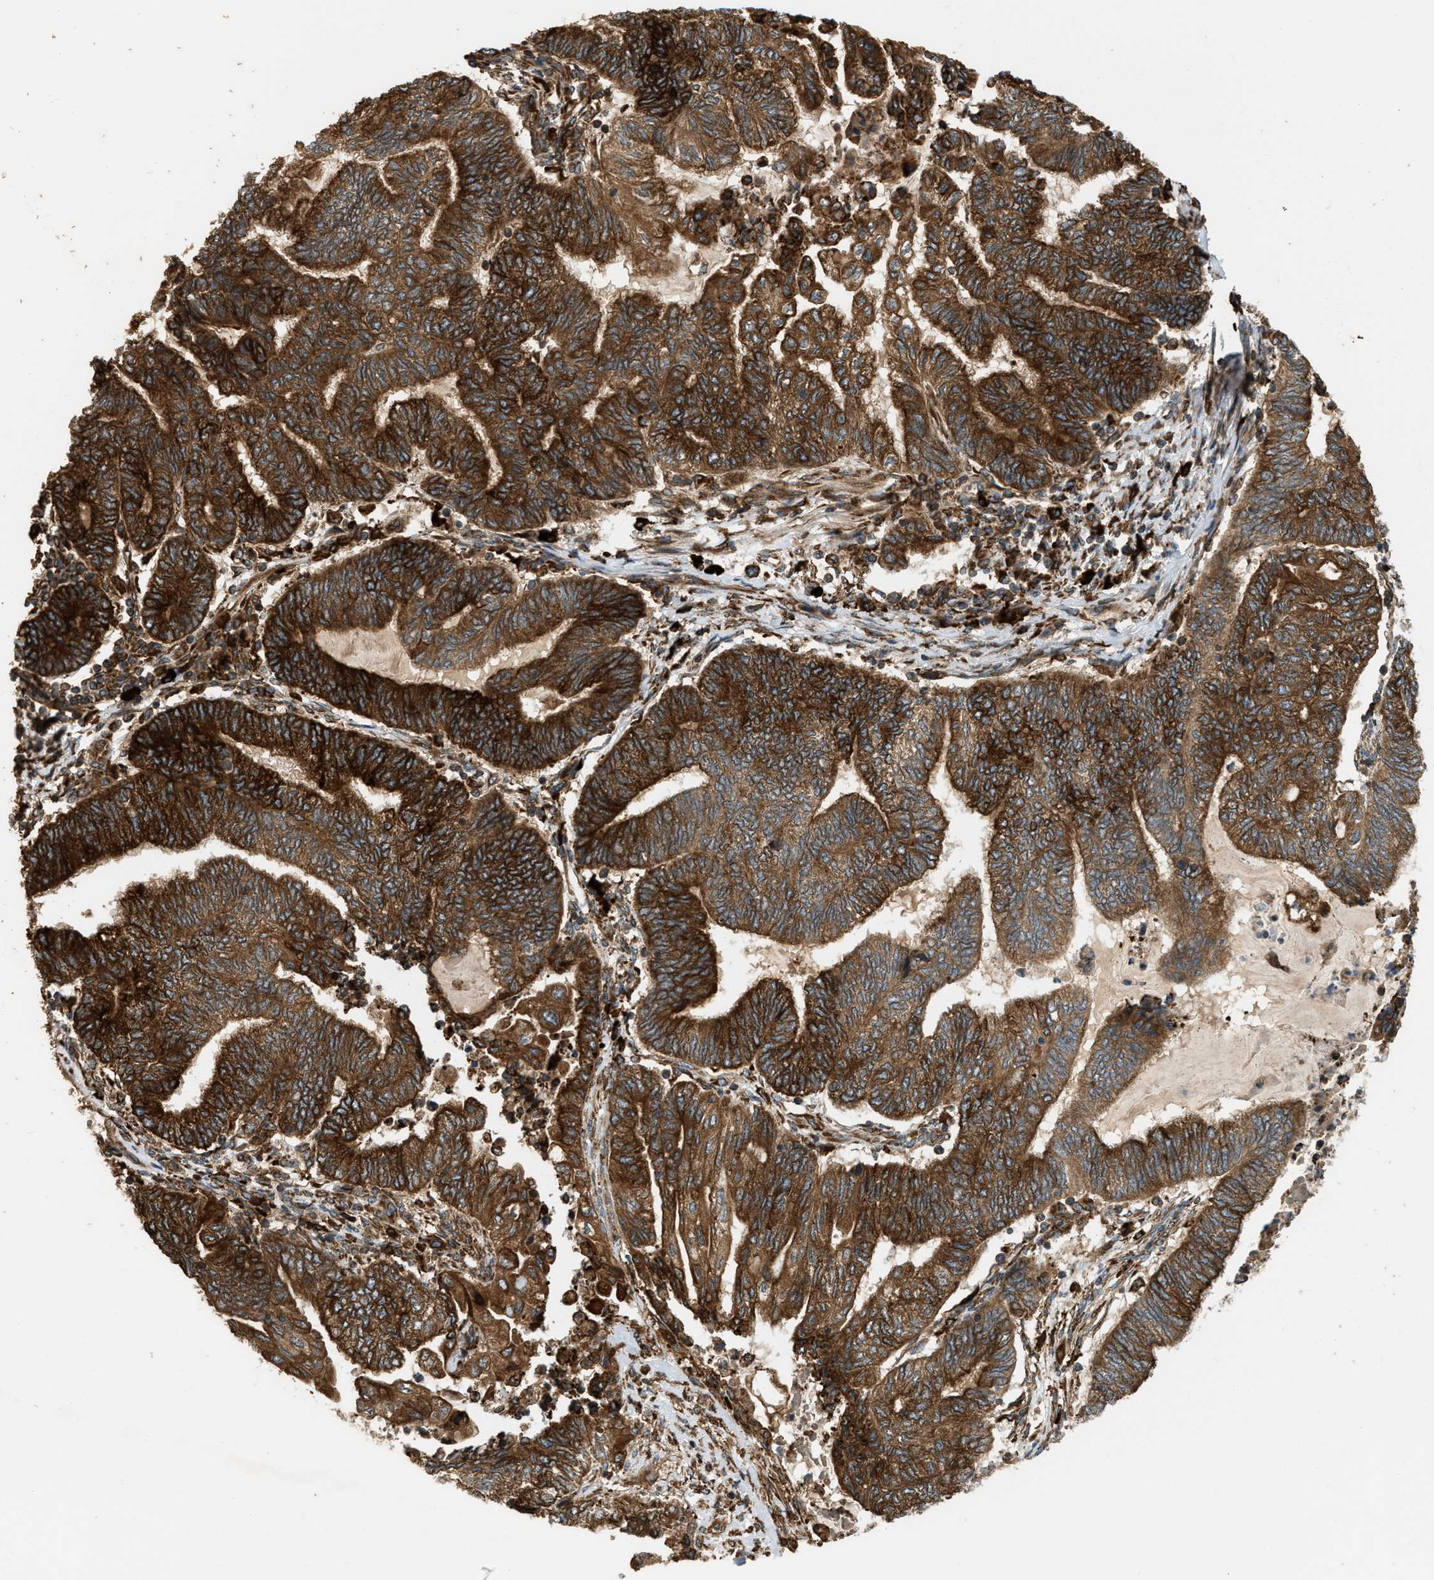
{"staining": {"intensity": "strong", "quantity": ">75%", "location": "cytoplasmic/membranous"}, "tissue": "endometrial cancer", "cell_type": "Tumor cells", "image_type": "cancer", "snomed": [{"axis": "morphology", "description": "Adenocarcinoma, NOS"}, {"axis": "topography", "description": "Uterus"}, {"axis": "topography", "description": "Endometrium"}], "caption": "Protein staining by IHC exhibits strong cytoplasmic/membranous staining in about >75% of tumor cells in endometrial cancer (adenocarcinoma).", "gene": "BAIAP2L1", "patient": {"sex": "female", "age": 70}}